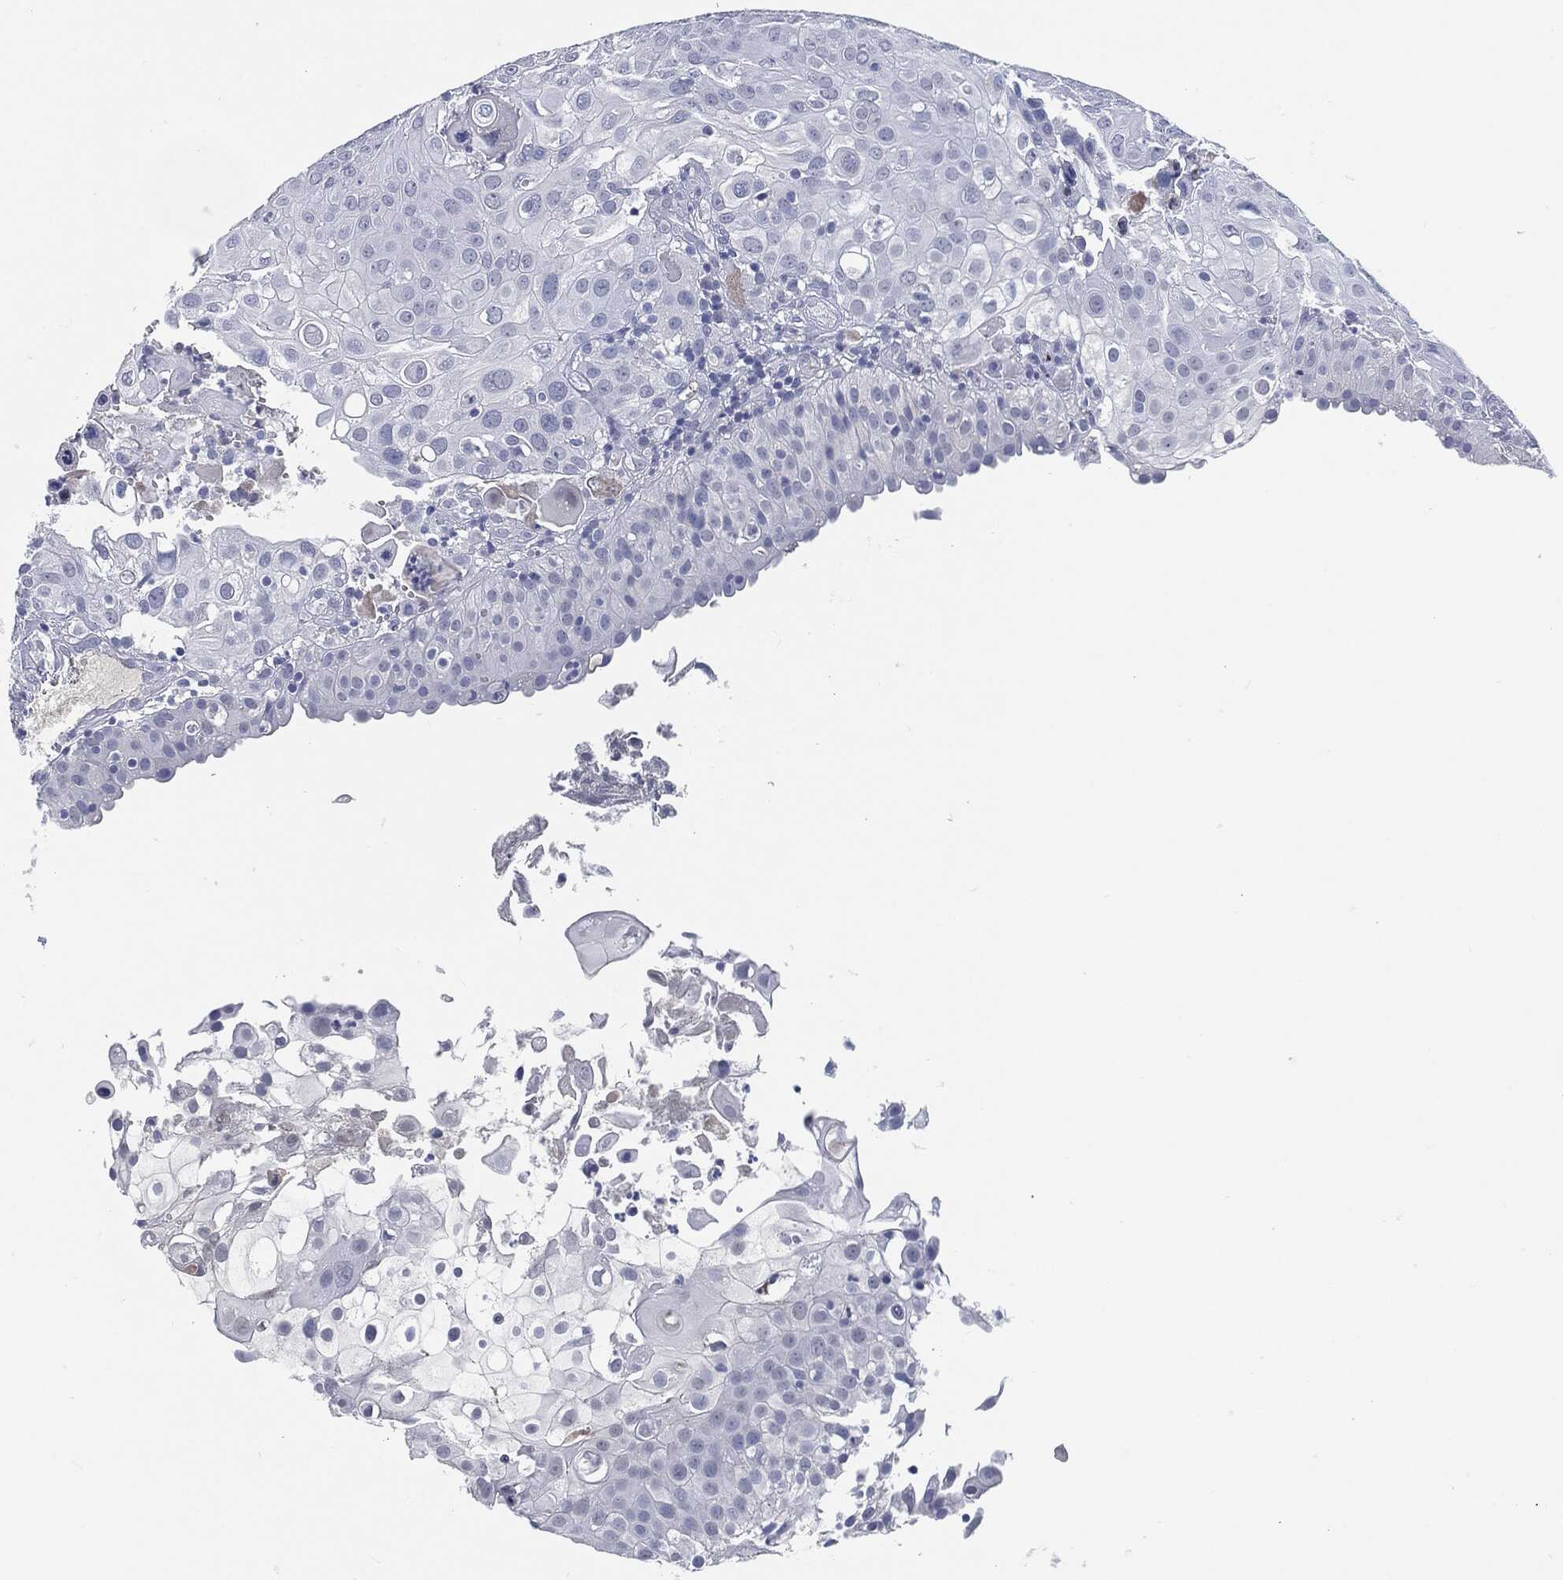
{"staining": {"intensity": "negative", "quantity": "none", "location": "none"}, "tissue": "urothelial cancer", "cell_type": "Tumor cells", "image_type": "cancer", "snomed": [{"axis": "morphology", "description": "Urothelial carcinoma, High grade"}, {"axis": "topography", "description": "Urinary bladder"}], "caption": "Photomicrograph shows no significant protein positivity in tumor cells of high-grade urothelial carcinoma. The staining is performed using DAB brown chromogen with nuclei counter-stained in using hematoxylin.", "gene": "MST1", "patient": {"sex": "female", "age": 79}}